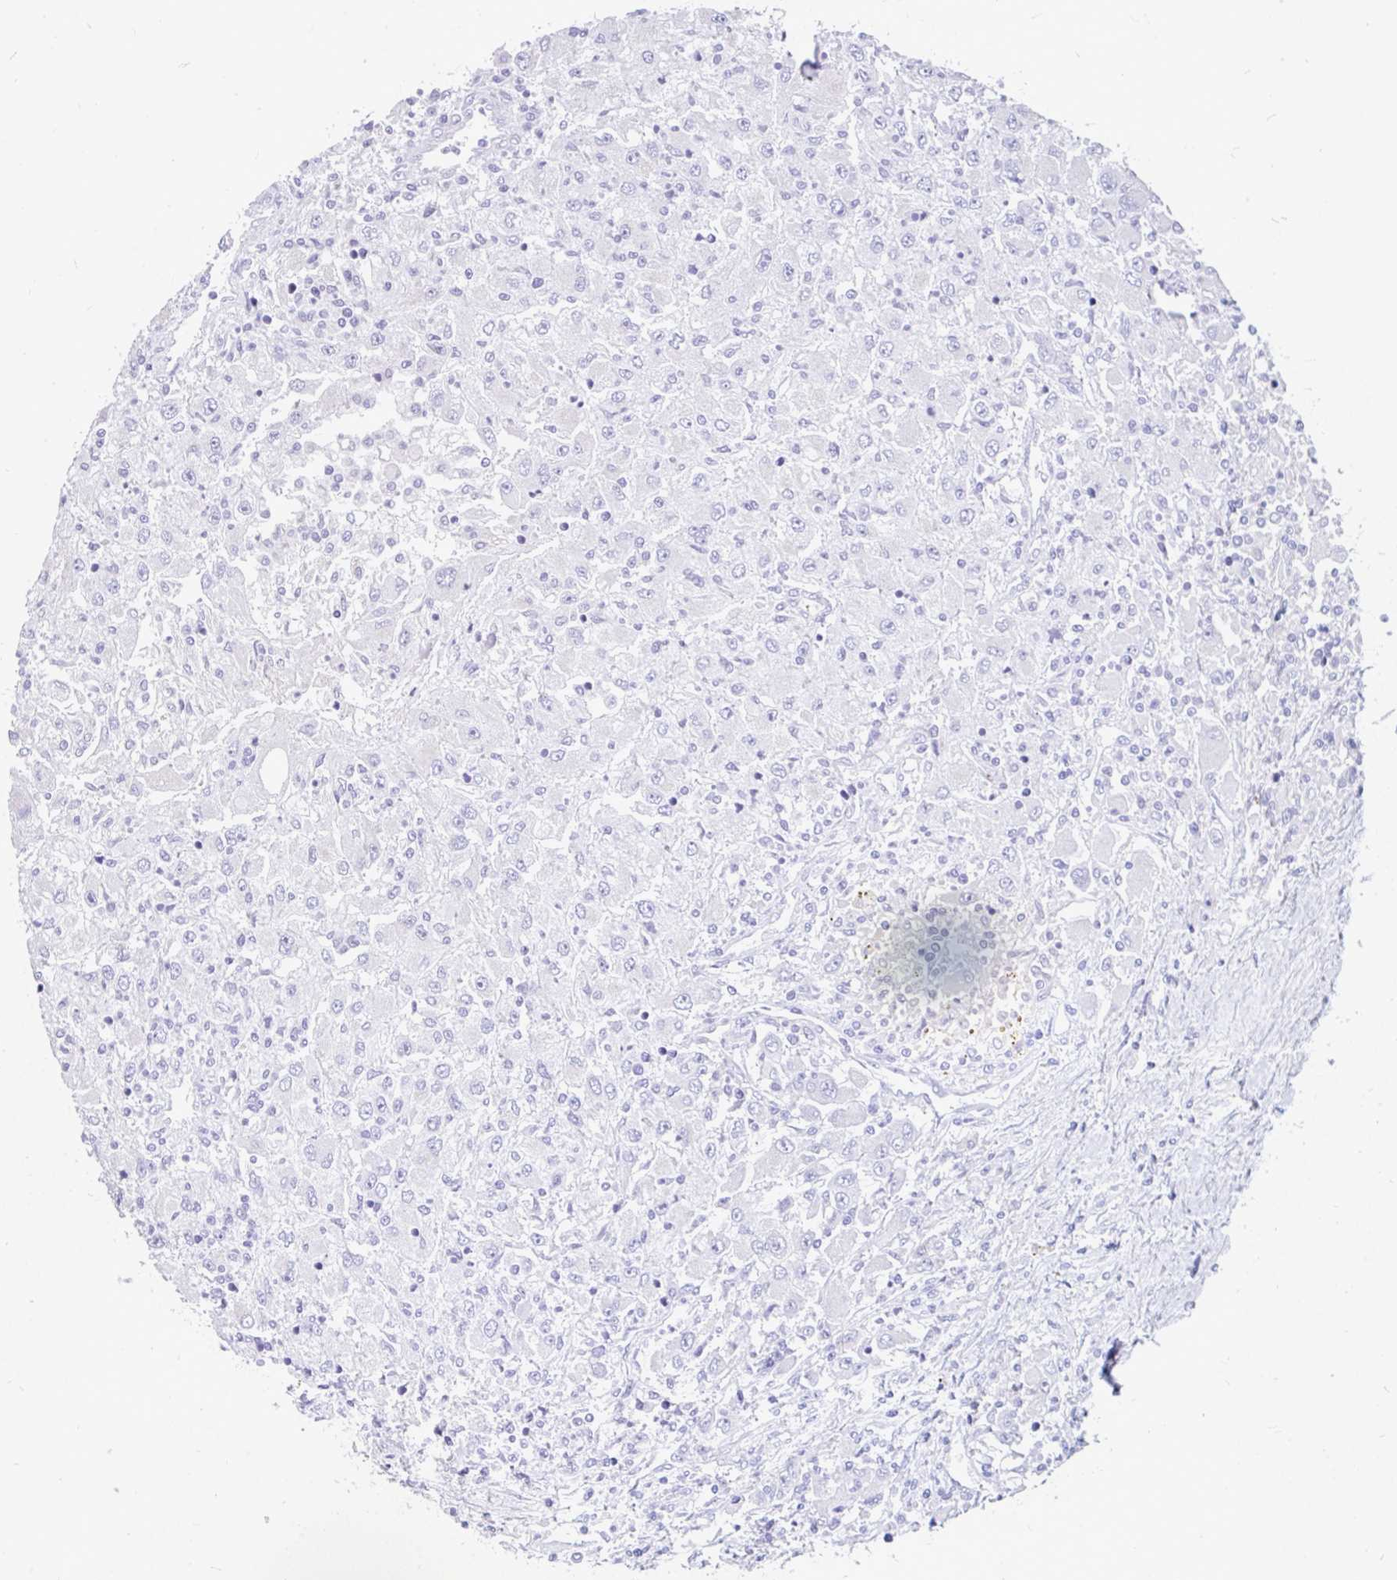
{"staining": {"intensity": "negative", "quantity": "none", "location": "none"}, "tissue": "renal cancer", "cell_type": "Tumor cells", "image_type": "cancer", "snomed": [{"axis": "morphology", "description": "Adenocarcinoma, NOS"}, {"axis": "topography", "description": "Kidney"}], "caption": "Tumor cells are negative for protein expression in human adenocarcinoma (renal). Nuclei are stained in blue.", "gene": "INTS5", "patient": {"sex": "female", "age": 67}}